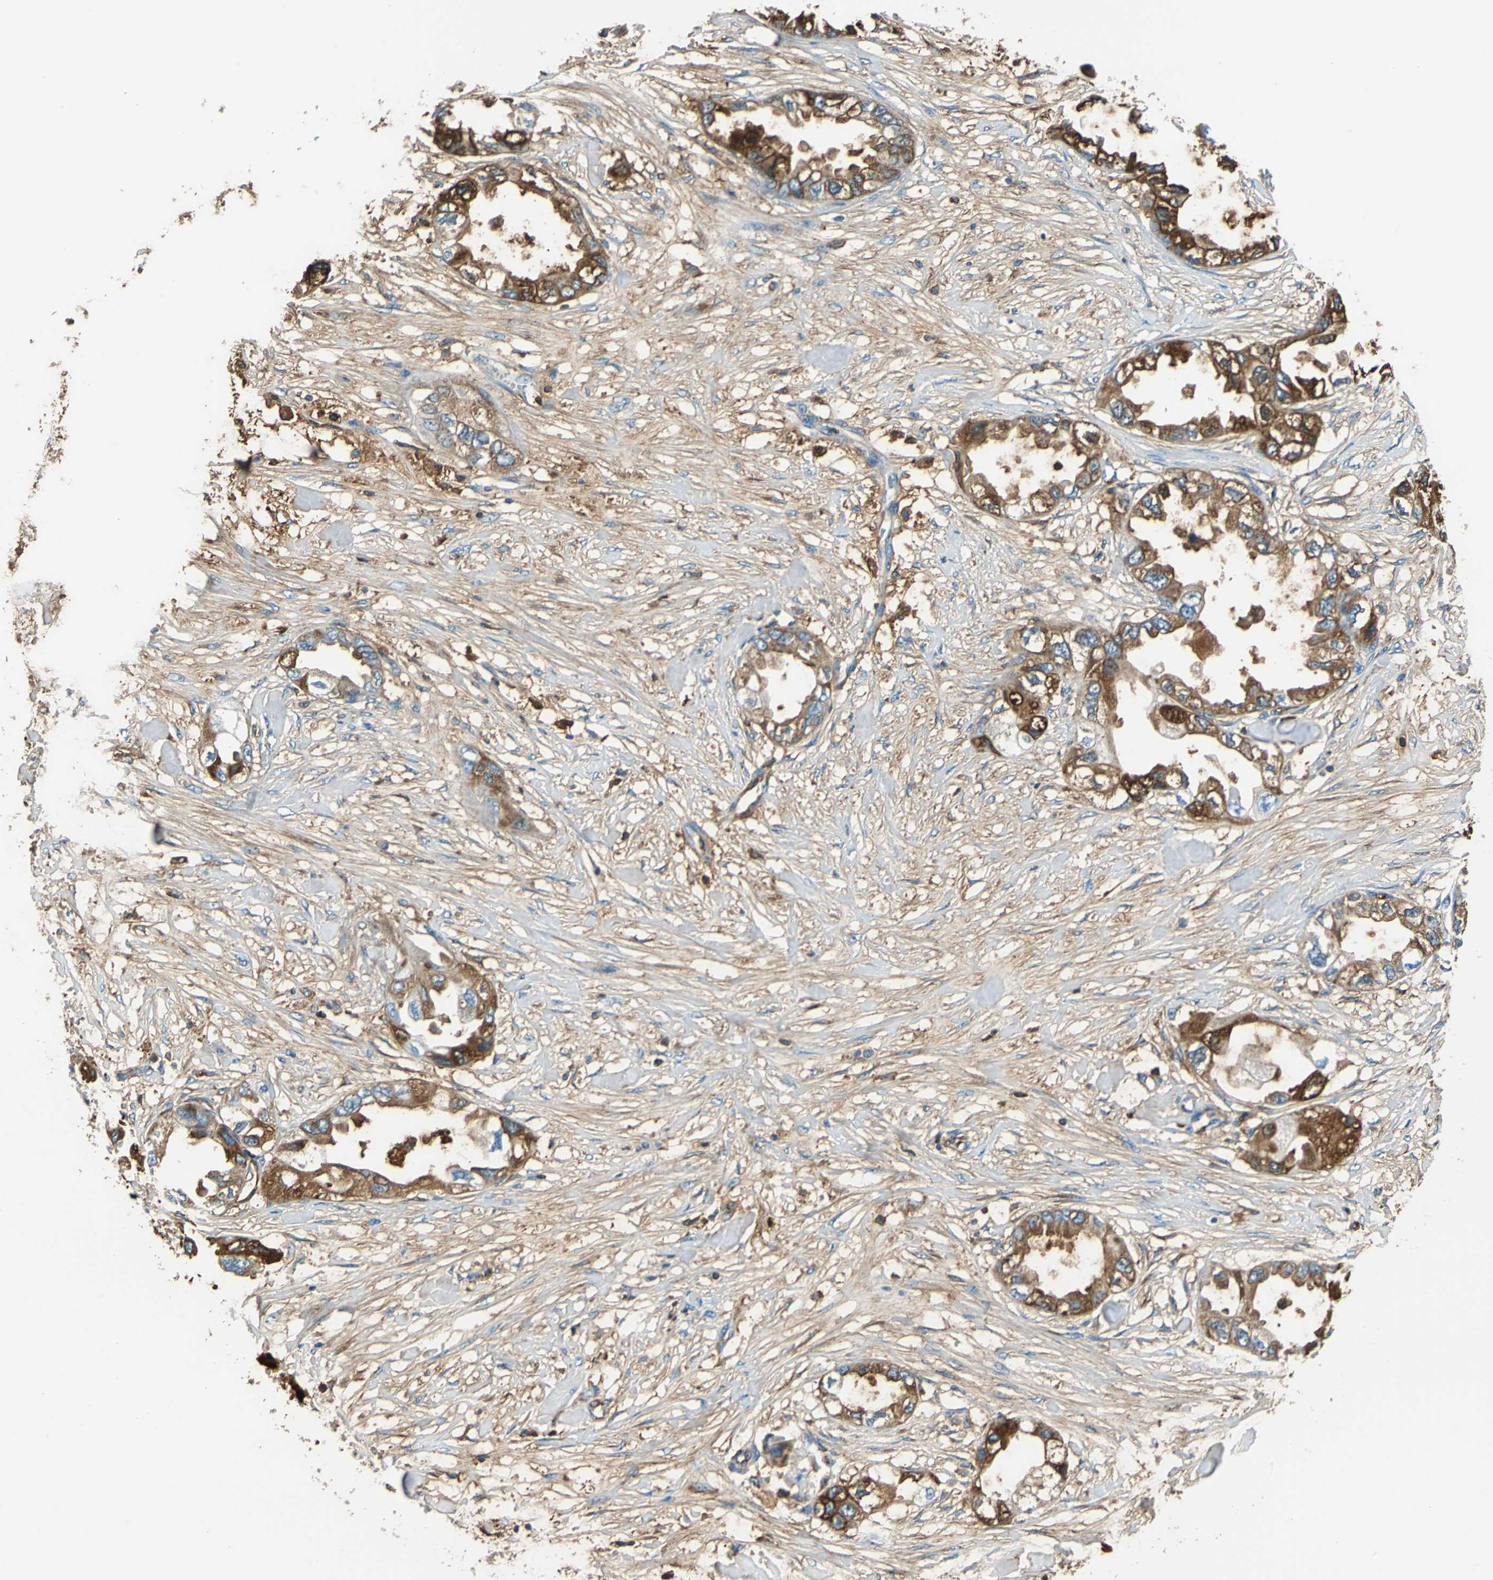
{"staining": {"intensity": "moderate", "quantity": ">75%", "location": "cytoplasmic/membranous"}, "tissue": "endometrial cancer", "cell_type": "Tumor cells", "image_type": "cancer", "snomed": [{"axis": "morphology", "description": "Adenocarcinoma, NOS"}, {"axis": "topography", "description": "Endometrium"}], "caption": "Protein analysis of endometrial adenocarcinoma tissue demonstrates moderate cytoplasmic/membranous staining in about >75% of tumor cells.", "gene": "ALB", "patient": {"sex": "female", "age": 67}}